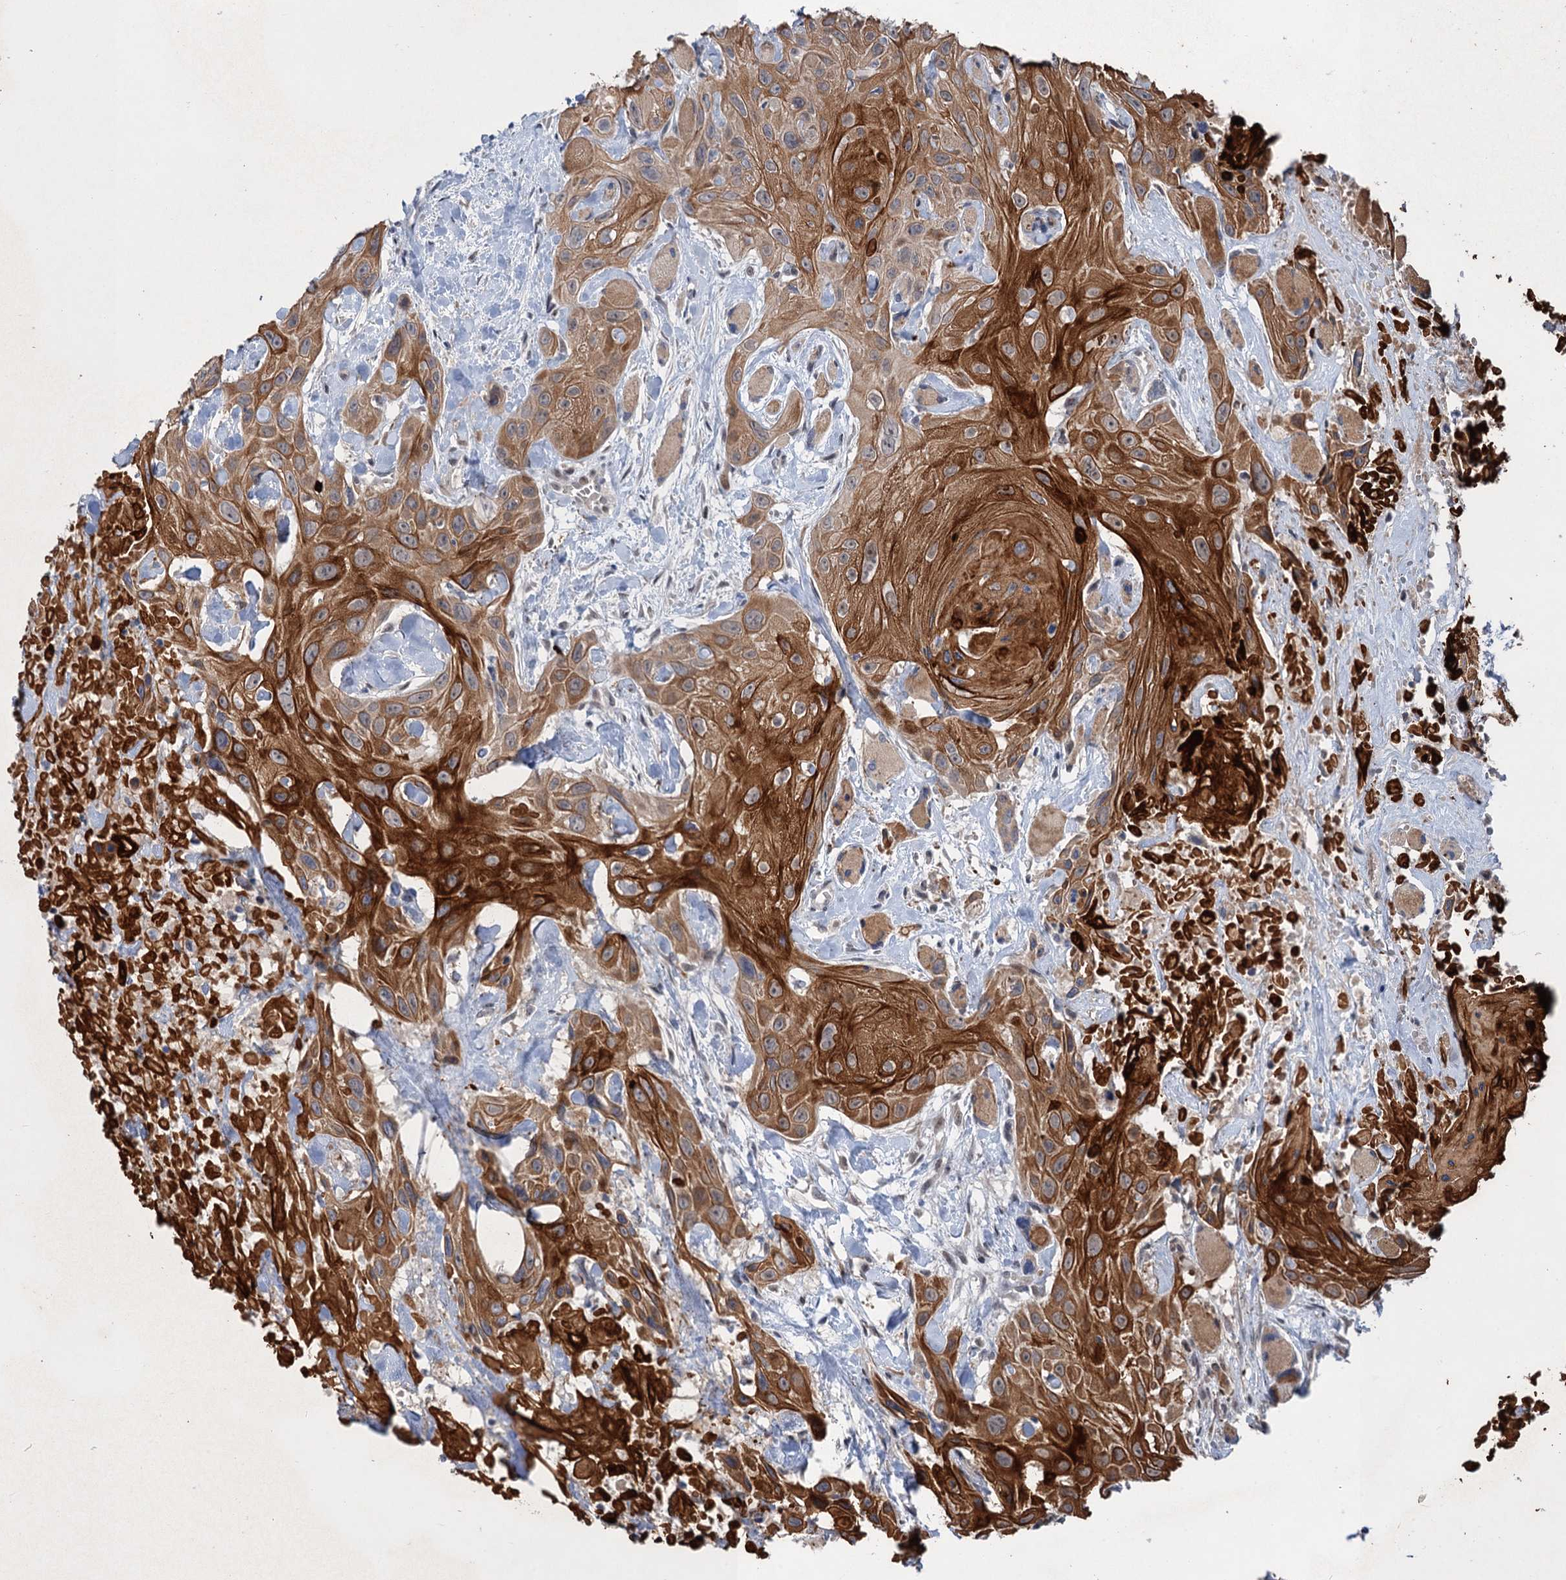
{"staining": {"intensity": "strong", "quantity": ">75%", "location": "cytoplasmic/membranous"}, "tissue": "head and neck cancer", "cell_type": "Tumor cells", "image_type": "cancer", "snomed": [{"axis": "morphology", "description": "Squamous cell carcinoma, NOS"}, {"axis": "topography", "description": "Head-Neck"}], "caption": "Immunohistochemical staining of human squamous cell carcinoma (head and neck) displays high levels of strong cytoplasmic/membranous protein positivity in approximately >75% of tumor cells.", "gene": "TTC31", "patient": {"sex": "male", "age": 81}}